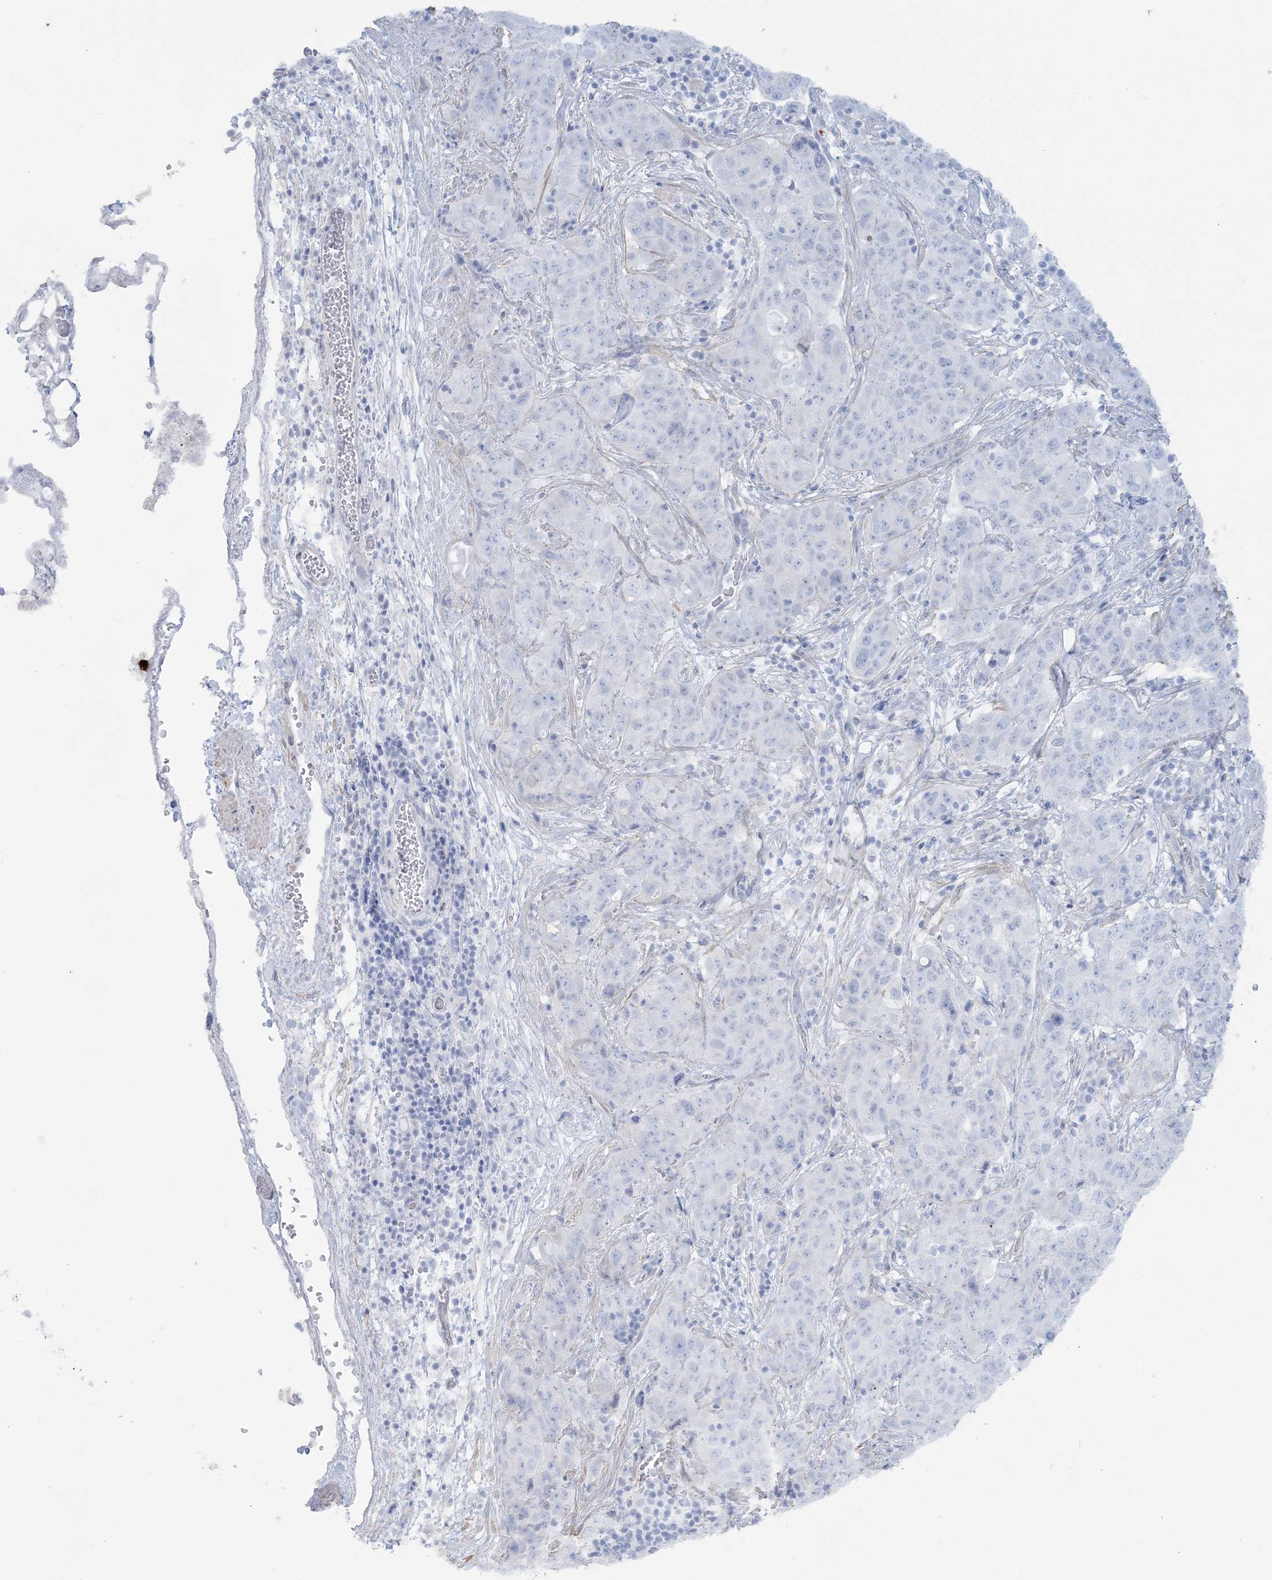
{"staining": {"intensity": "negative", "quantity": "none", "location": "none"}, "tissue": "stomach cancer", "cell_type": "Tumor cells", "image_type": "cancer", "snomed": [{"axis": "morphology", "description": "Normal tissue, NOS"}, {"axis": "morphology", "description": "Adenocarcinoma, NOS"}, {"axis": "topography", "description": "Lymph node"}, {"axis": "topography", "description": "Stomach"}], "caption": "Tumor cells are negative for brown protein staining in stomach cancer. (IHC, brightfield microscopy, high magnification).", "gene": "AGXT", "patient": {"sex": "male", "age": 48}}